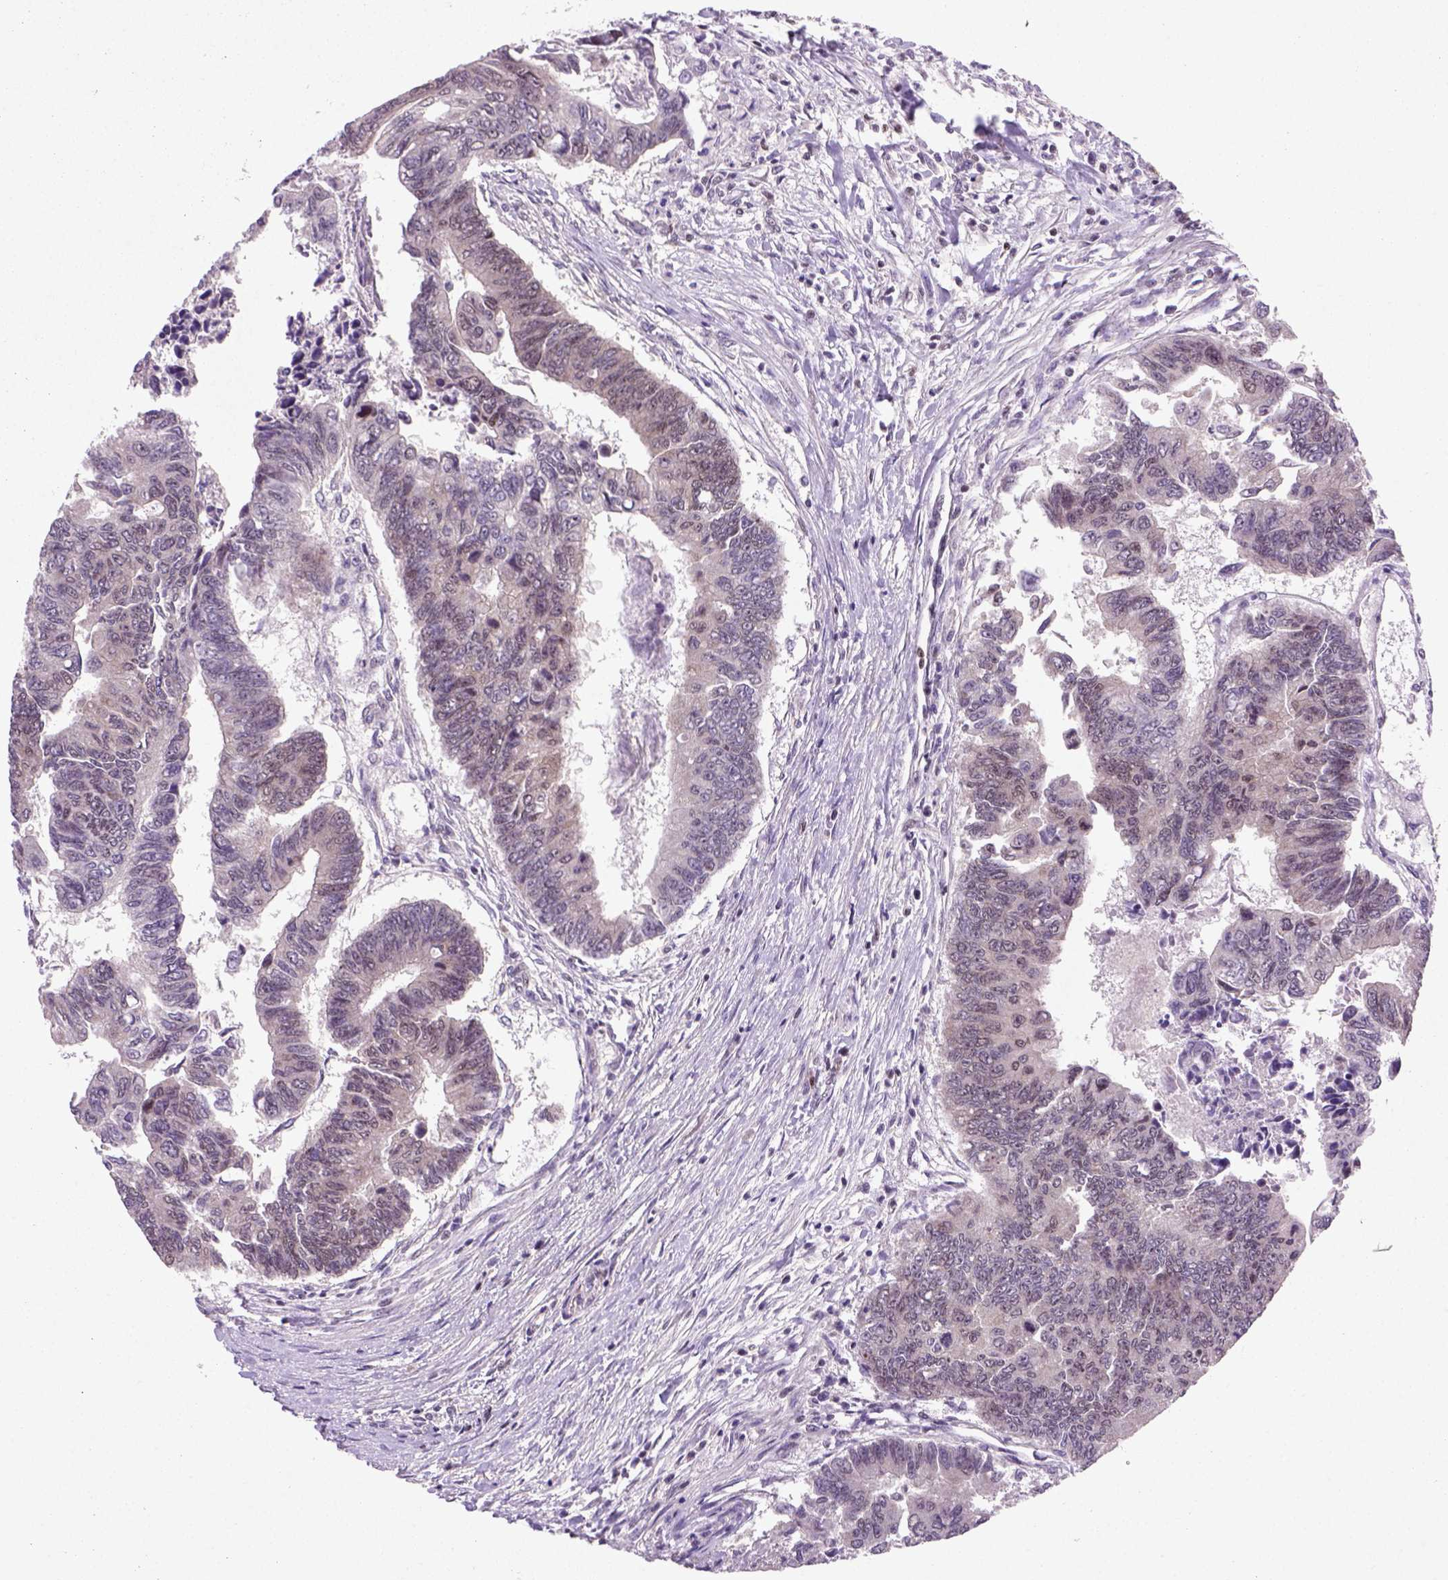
{"staining": {"intensity": "negative", "quantity": "none", "location": "none"}, "tissue": "colorectal cancer", "cell_type": "Tumor cells", "image_type": "cancer", "snomed": [{"axis": "morphology", "description": "Adenocarcinoma, NOS"}, {"axis": "topography", "description": "Colon"}], "caption": "High power microscopy micrograph of an immunohistochemistry micrograph of colorectal adenocarcinoma, revealing no significant staining in tumor cells.", "gene": "MGMT", "patient": {"sex": "female", "age": 65}}